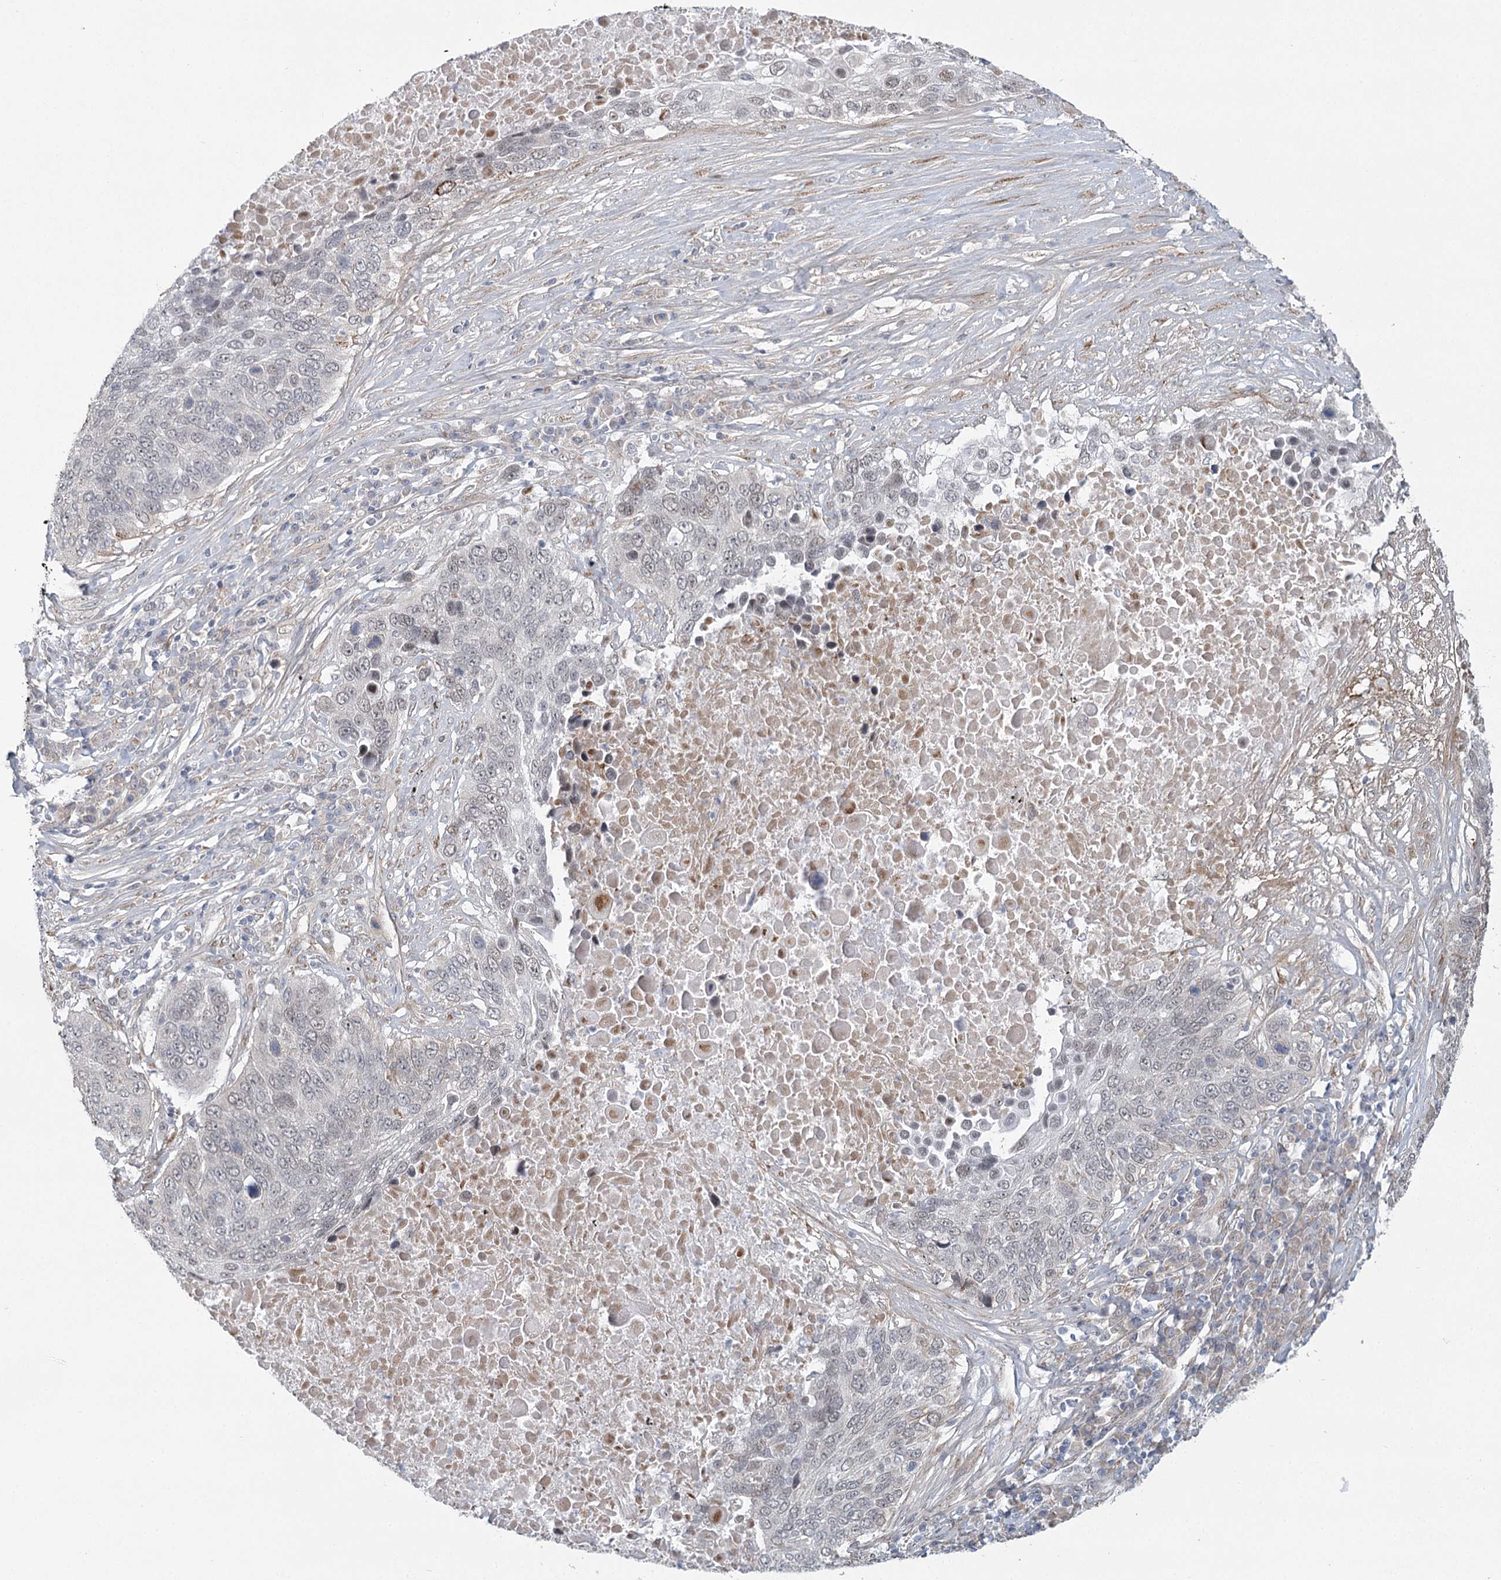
{"staining": {"intensity": "negative", "quantity": "none", "location": "none"}, "tissue": "lung cancer", "cell_type": "Tumor cells", "image_type": "cancer", "snomed": [{"axis": "morphology", "description": "Squamous cell carcinoma, NOS"}, {"axis": "topography", "description": "Lung"}], "caption": "An image of lung cancer (squamous cell carcinoma) stained for a protein exhibits no brown staining in tumor cells.", "gene": "MED28", "patient": {"sex": "male", "age": 66}}